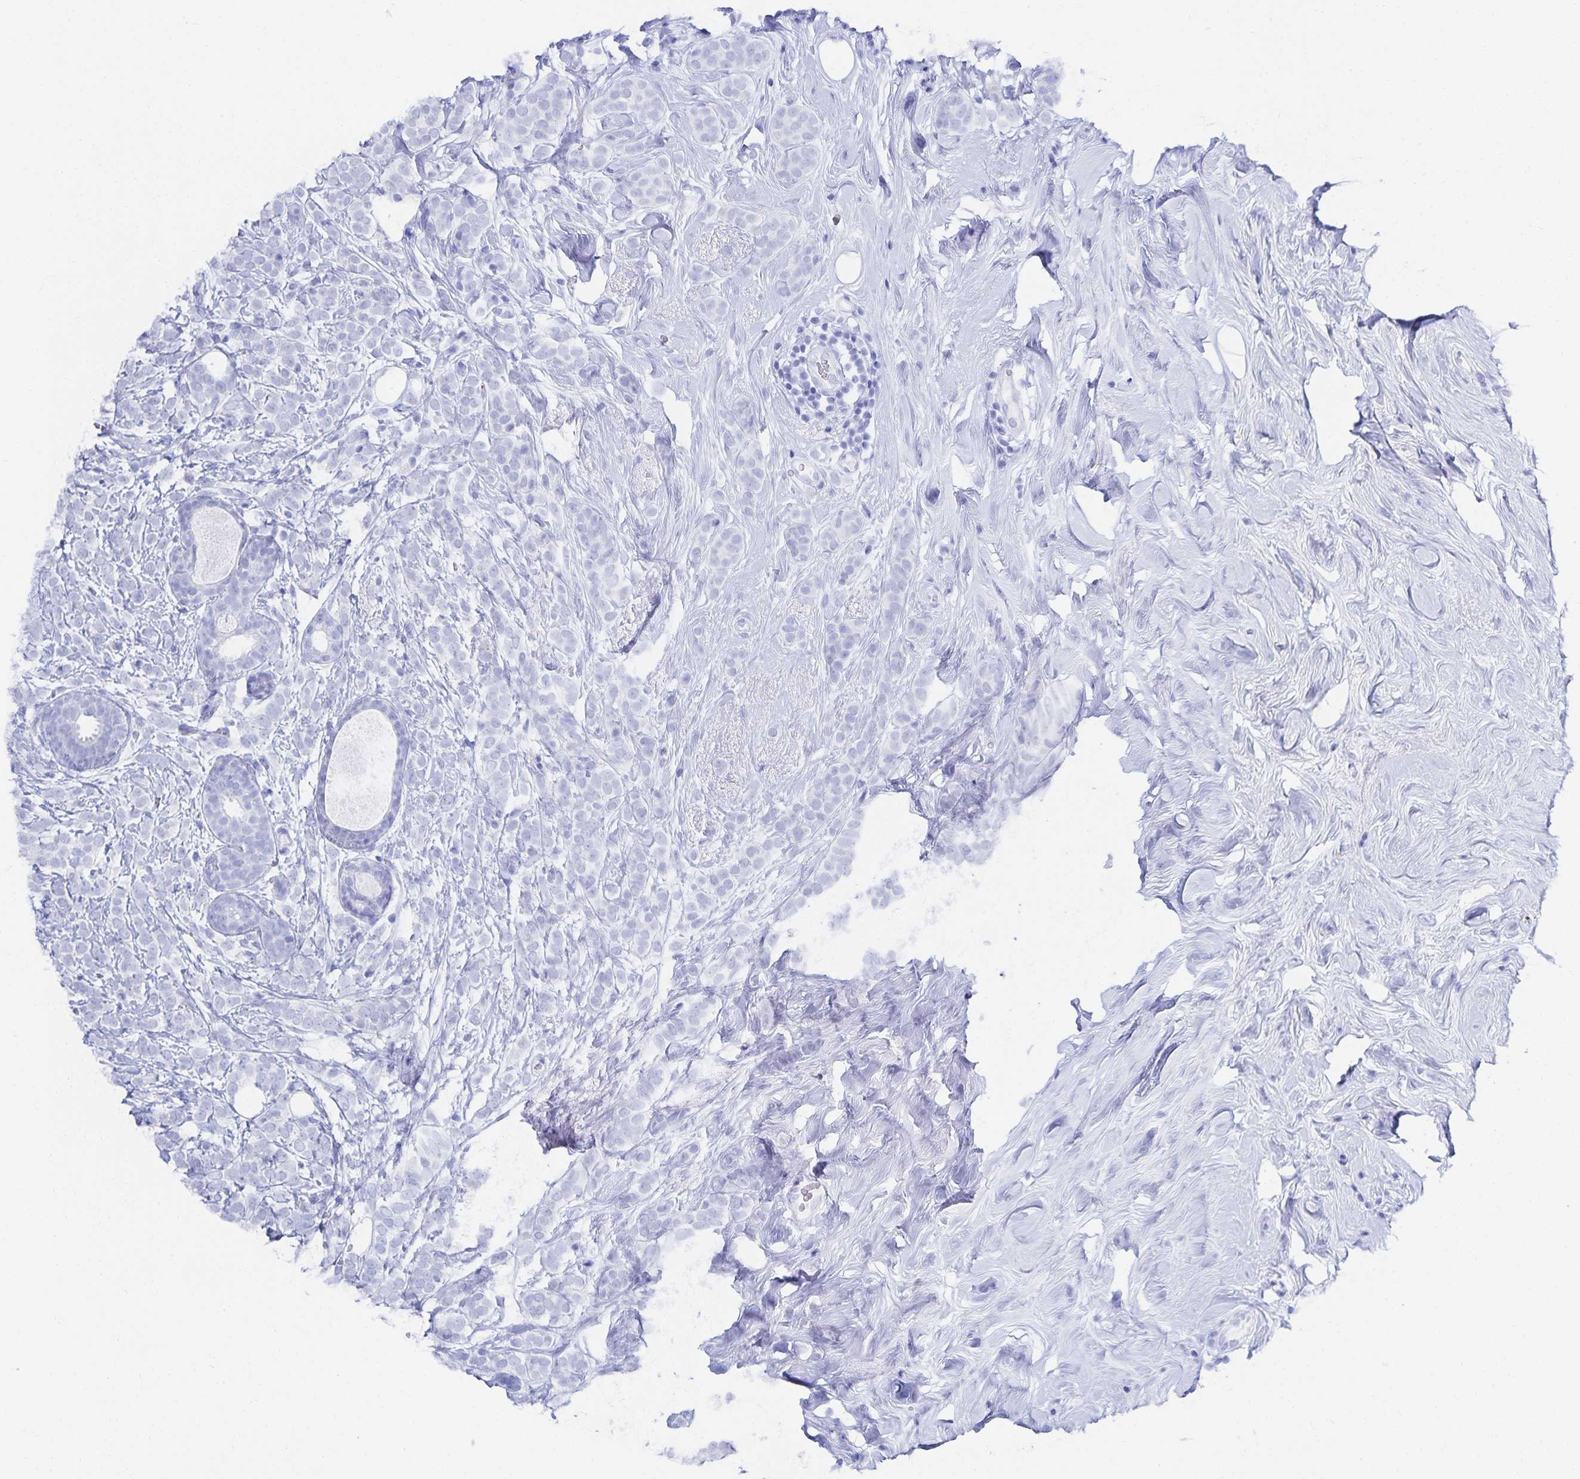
{"staining": {"intensity": "negative", "quantity": "none", "location": "none"}, "tissue": "breast cancer", "cell_type": "Tumor cells", "image_type": "cancer", "snomed": [{"axis": "morphology", "description": "Lobular carcinoma"}, {"axis": "topography", "description": "Breast"}], "caption": "Protein analysis of breast lobular carcinoma displays no significant positivity in tumor cells. Nuclei are stained in blue.", "gene": "SNTN", "patient": {"sex": "female", "age": 49}}